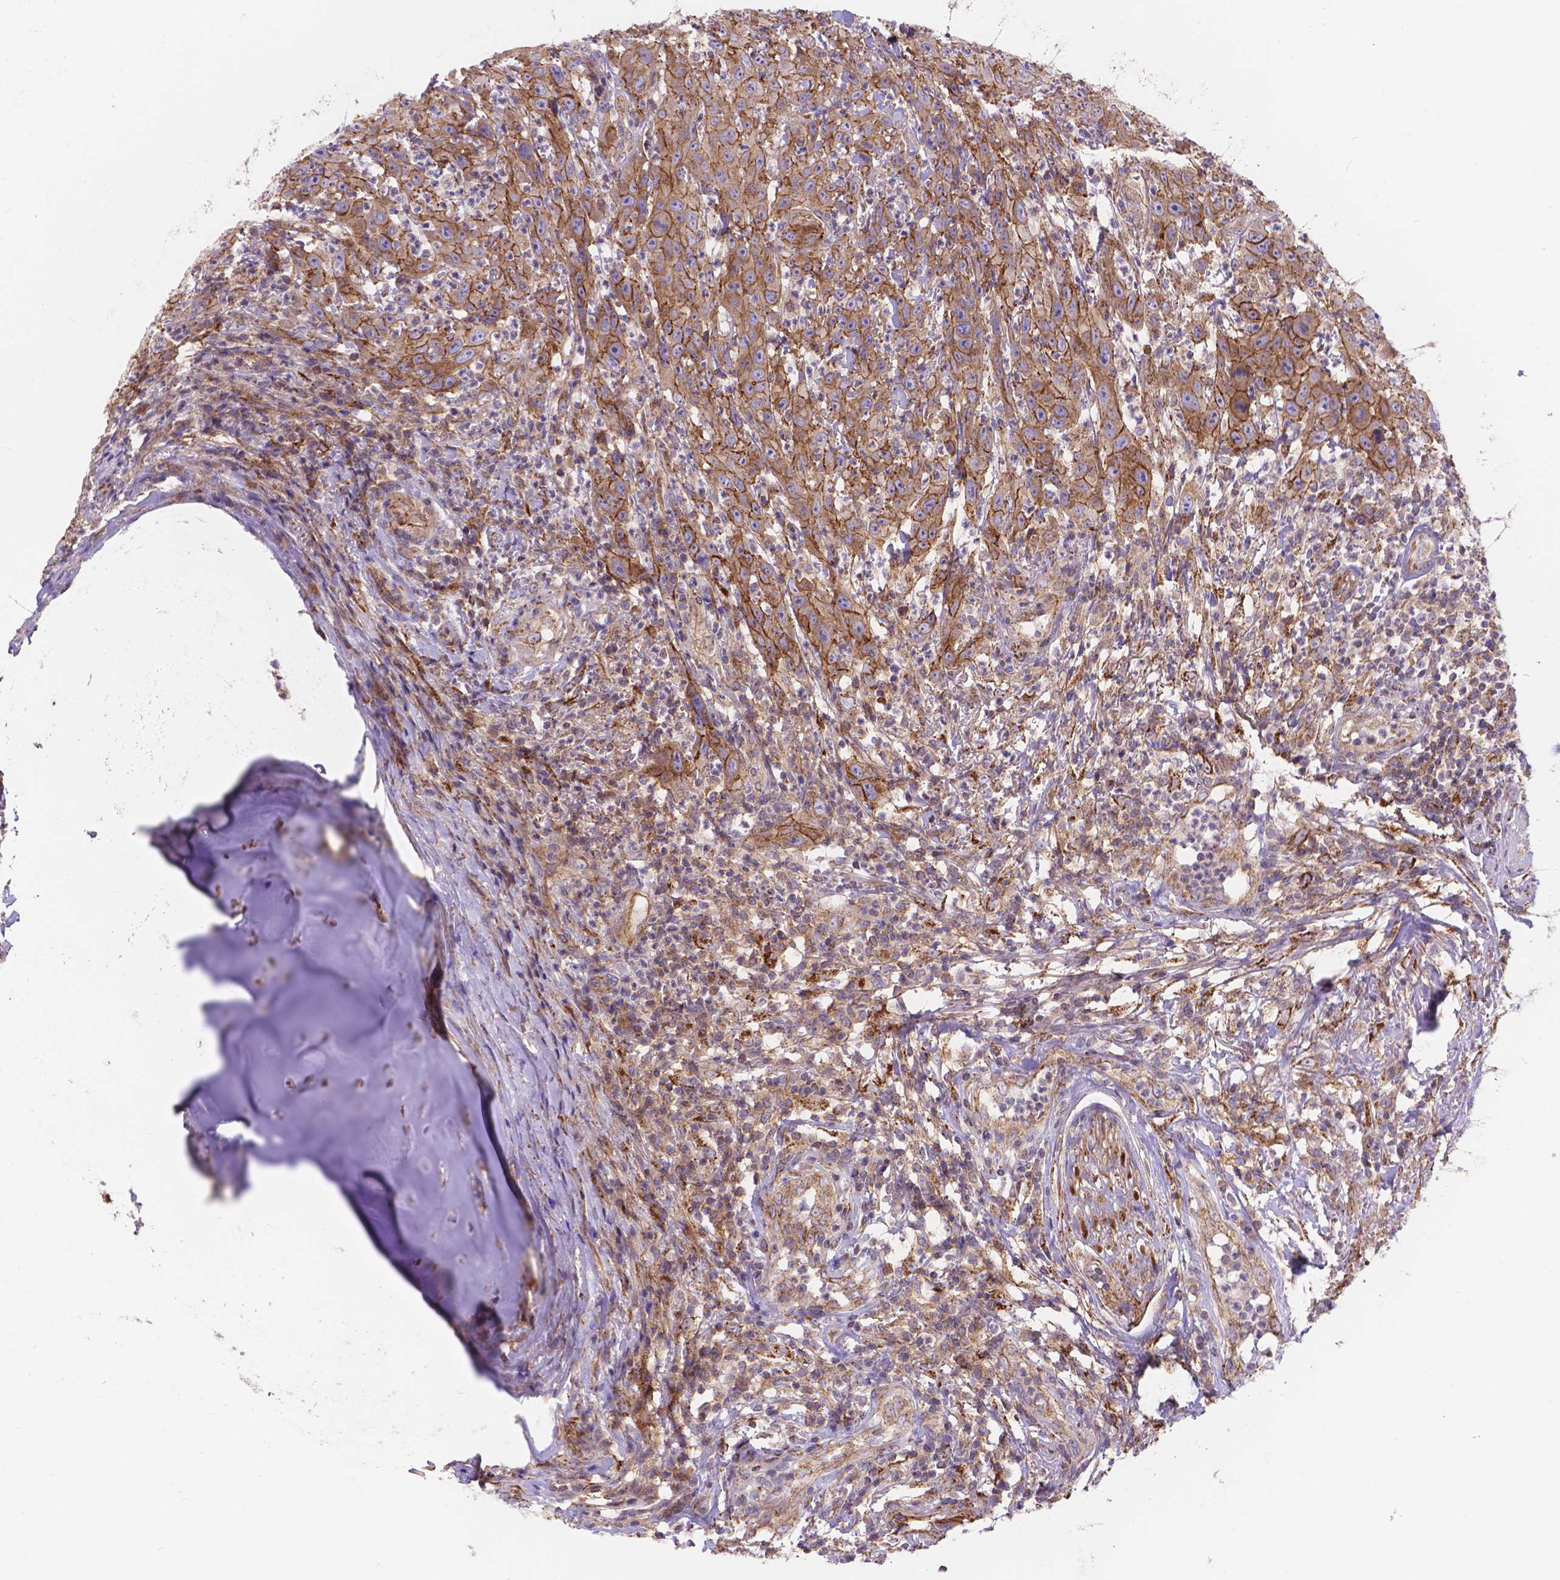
{"staining": {"intensity": "moderate", "quantity": "25%-75%", "location": "cytoplasmic/membranous"}, "tissue": "head and neck cancer", "cell_type": "Tumor cells", "image_type": "cancer", "snomed": [{"axis": "morphology", "description": "Squamous cell carcinoma, NOS"}, {"axis": "topography", "description": "Skin"}, {"axis": "topography", "description": "Head-Neck"}], "caption": "Head and neck cancer stained for a protein (brown) displays moderate cytoplasmic/membranous positive staining in about 25%-75% of tumor cells.", "gene": "AK3", "patient": {"sex": "male", "age": 80}}